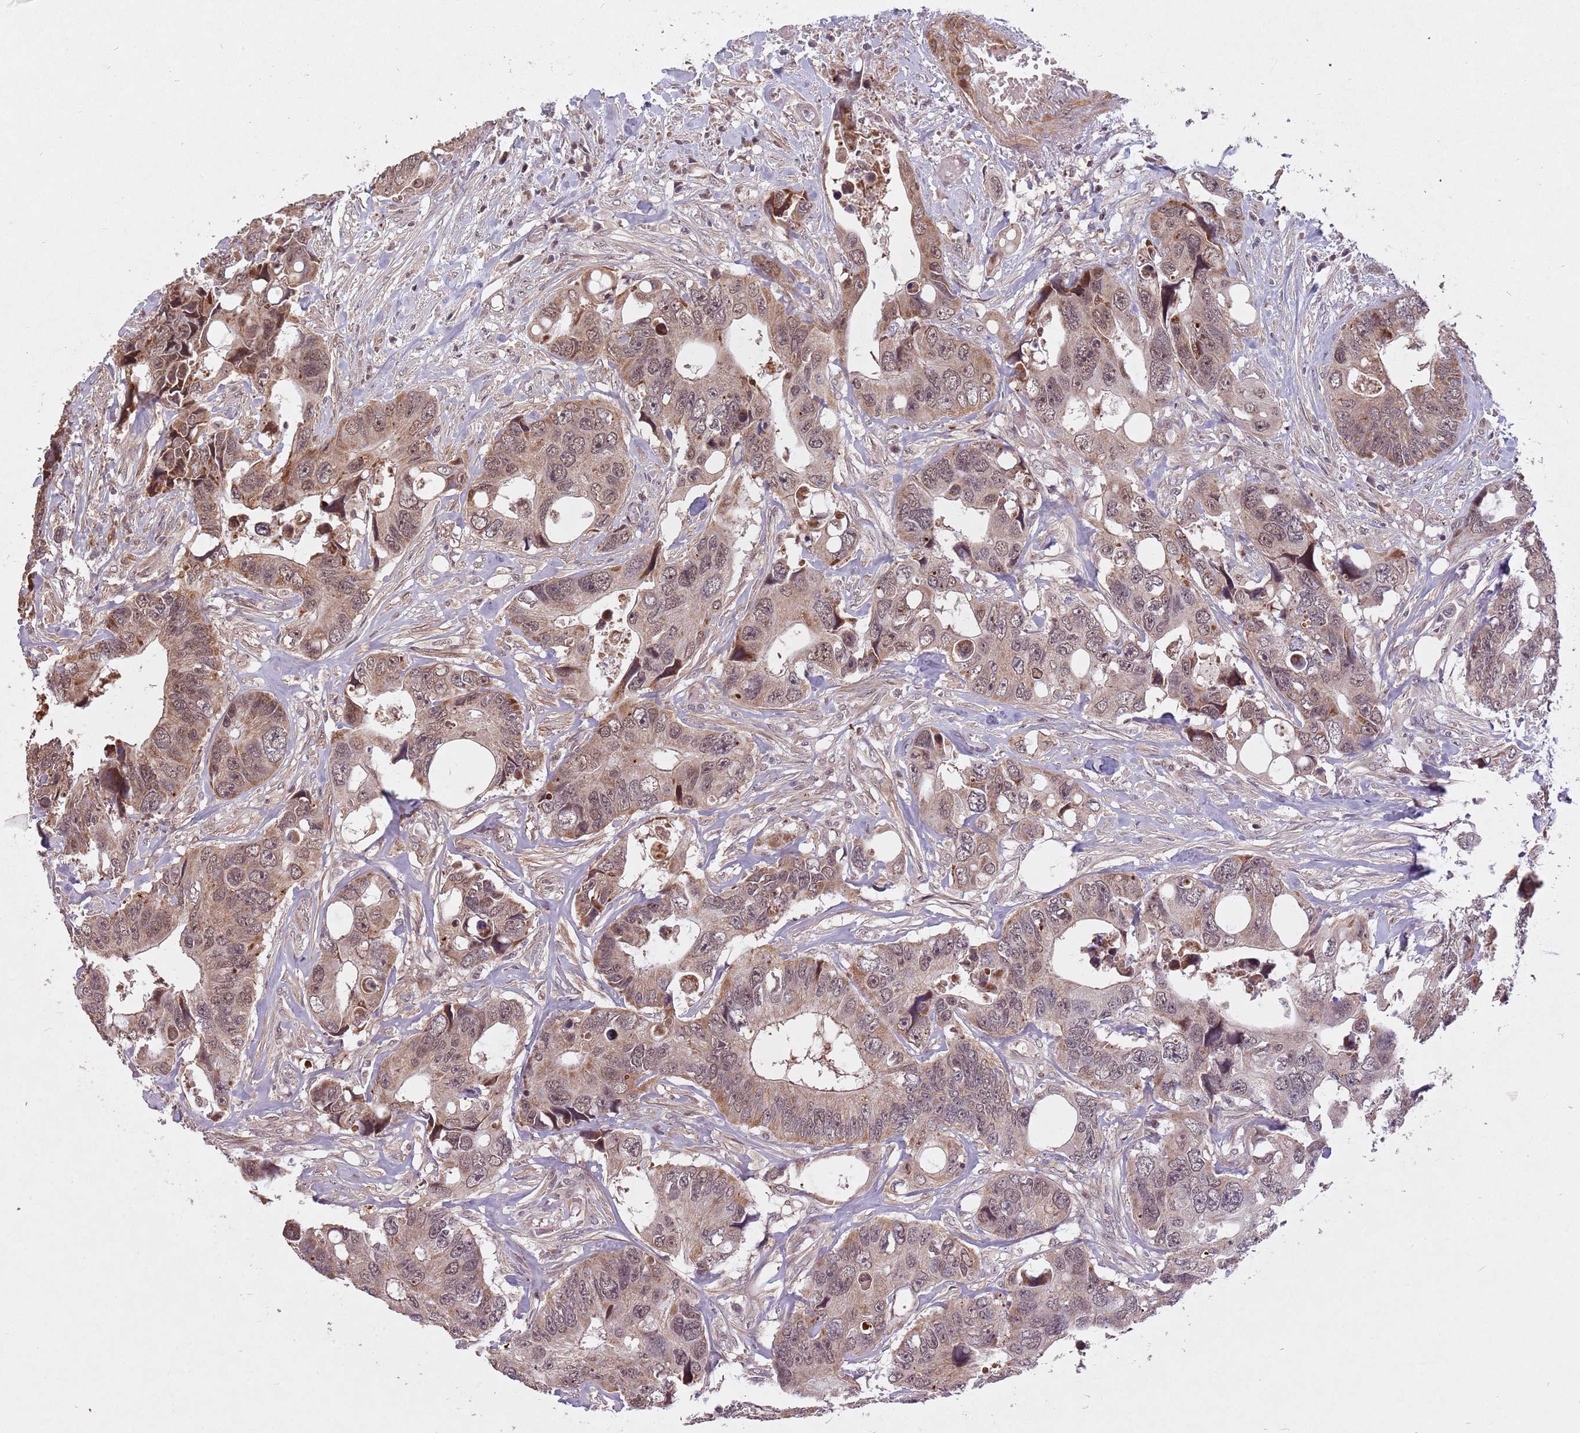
{"staining": {"intensity": "moderate", "quantity": ">75%", "location": "cytoplasmic/membranous,nuclear"}, "tissue": "colorectal cancer", "cell_type": "Tumor cells", "image_type": "cancer", "snomed": [{"axis": "morphology", "description": "Adenocarcinoma, NOS"}, {"axis": "topography", "description": "Rectum"}], "caption": "Colorectal cancer (adenocarcinoma) stained with DAB IHC shows medium levels of moderate cytoplasmic/membranous and nuclear staining in approximately >75% of tumor cells.", "gene": "SUDS3", "patient": {"sex": "male", "age": 57}}